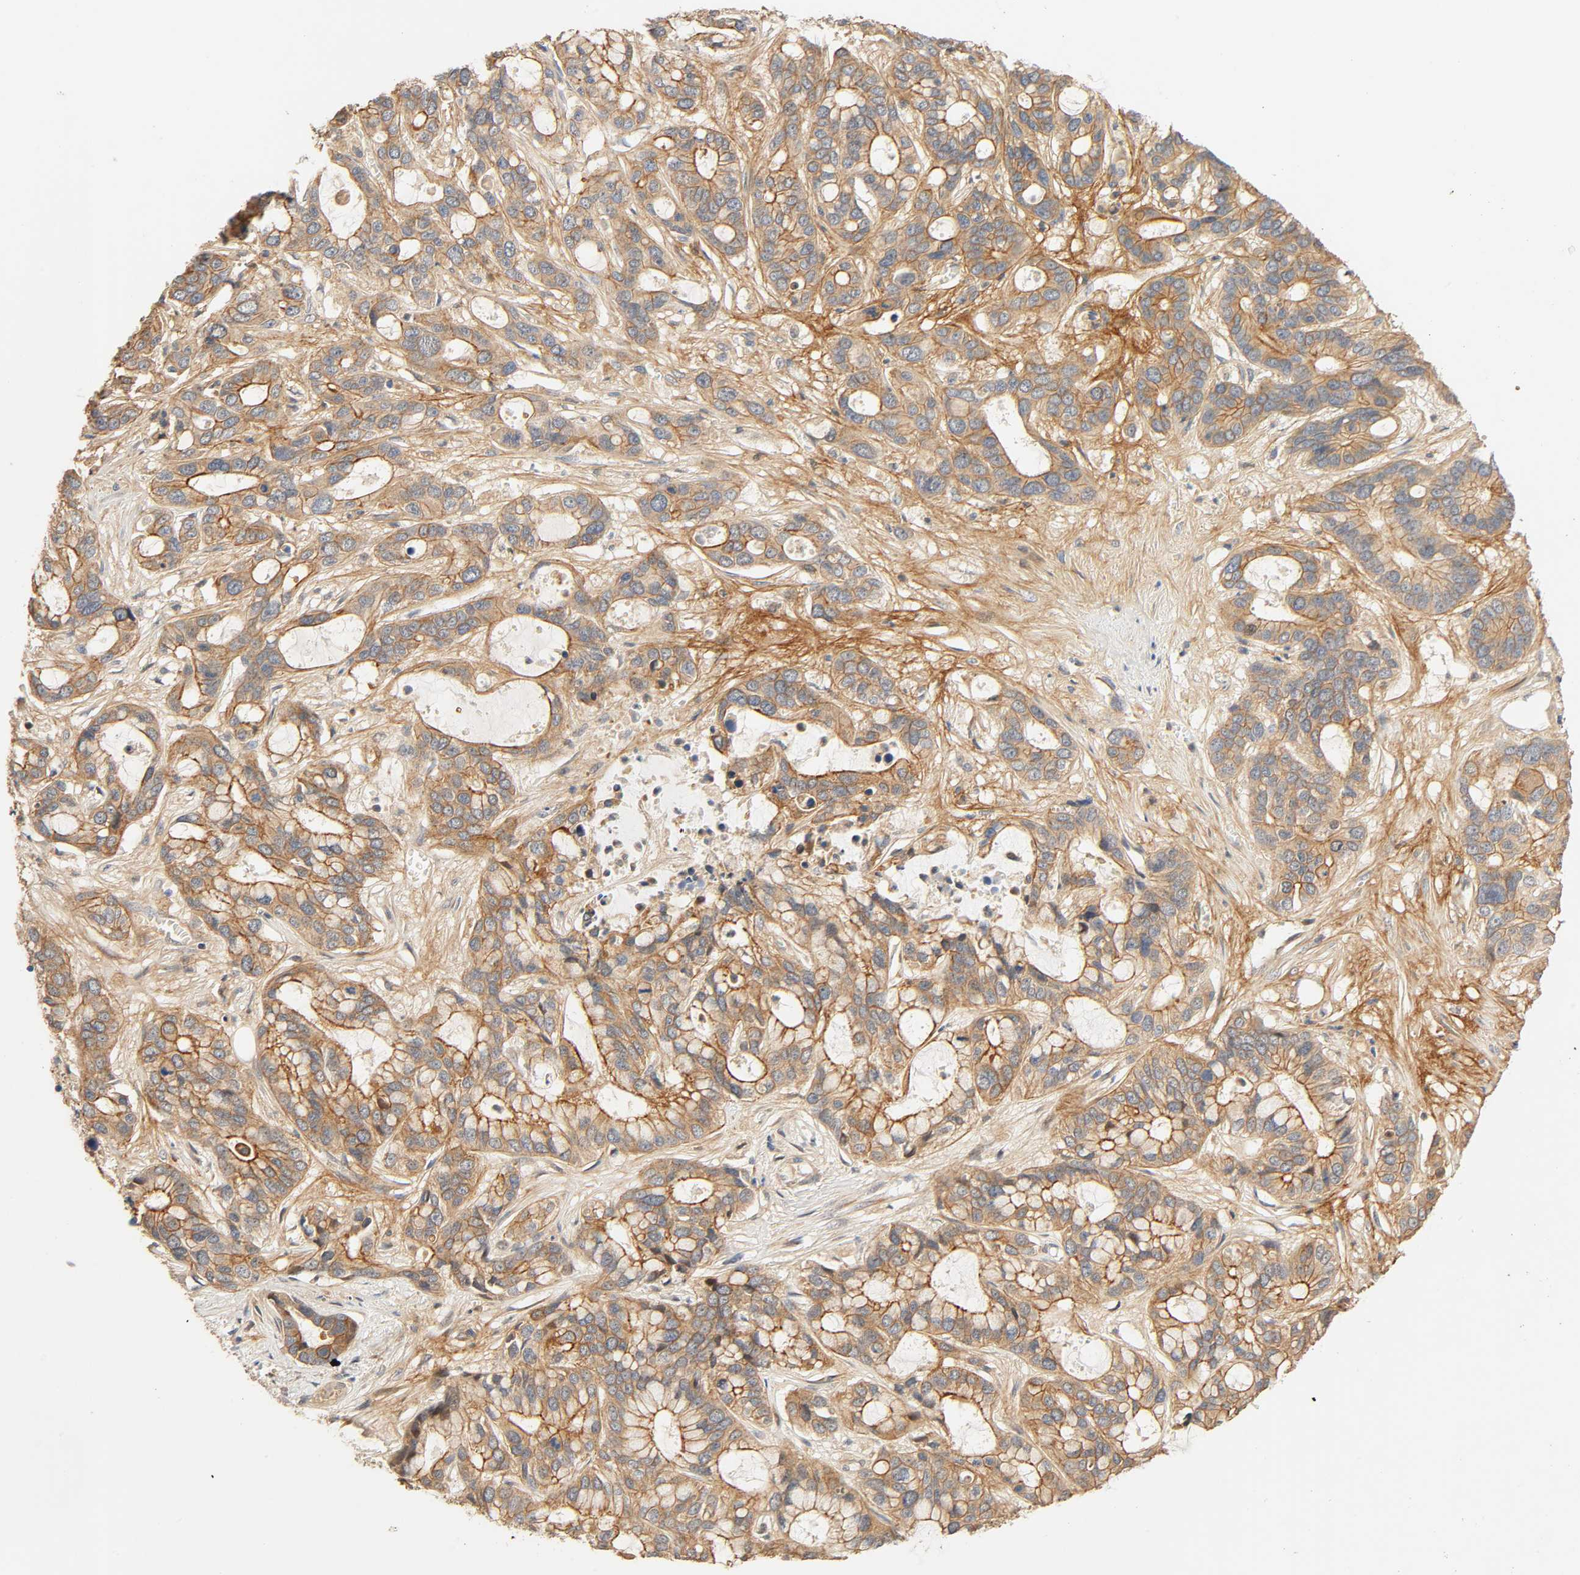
{"staining": {"intensity": "moderate", "quantity": ">75%", "location": "cytoplasmic/membranous"}, "tissue": "liver cancer", "cell_type": "Tumor cells", "image_type": "cancer", "snomed": [{"axis": "morphology", "description": "Cholangiocarcinoma"}, {"axis": "topography", "description": "Liver"}], "caption": "Human liver cholangiocarcinoma stained with a brown dye displays moderate cytoplasmic/membranous positive positivity in approximately >75% of tumor cells.", "gene": "CACNA1G", "patient": {"sex": "female", "age": 65}}